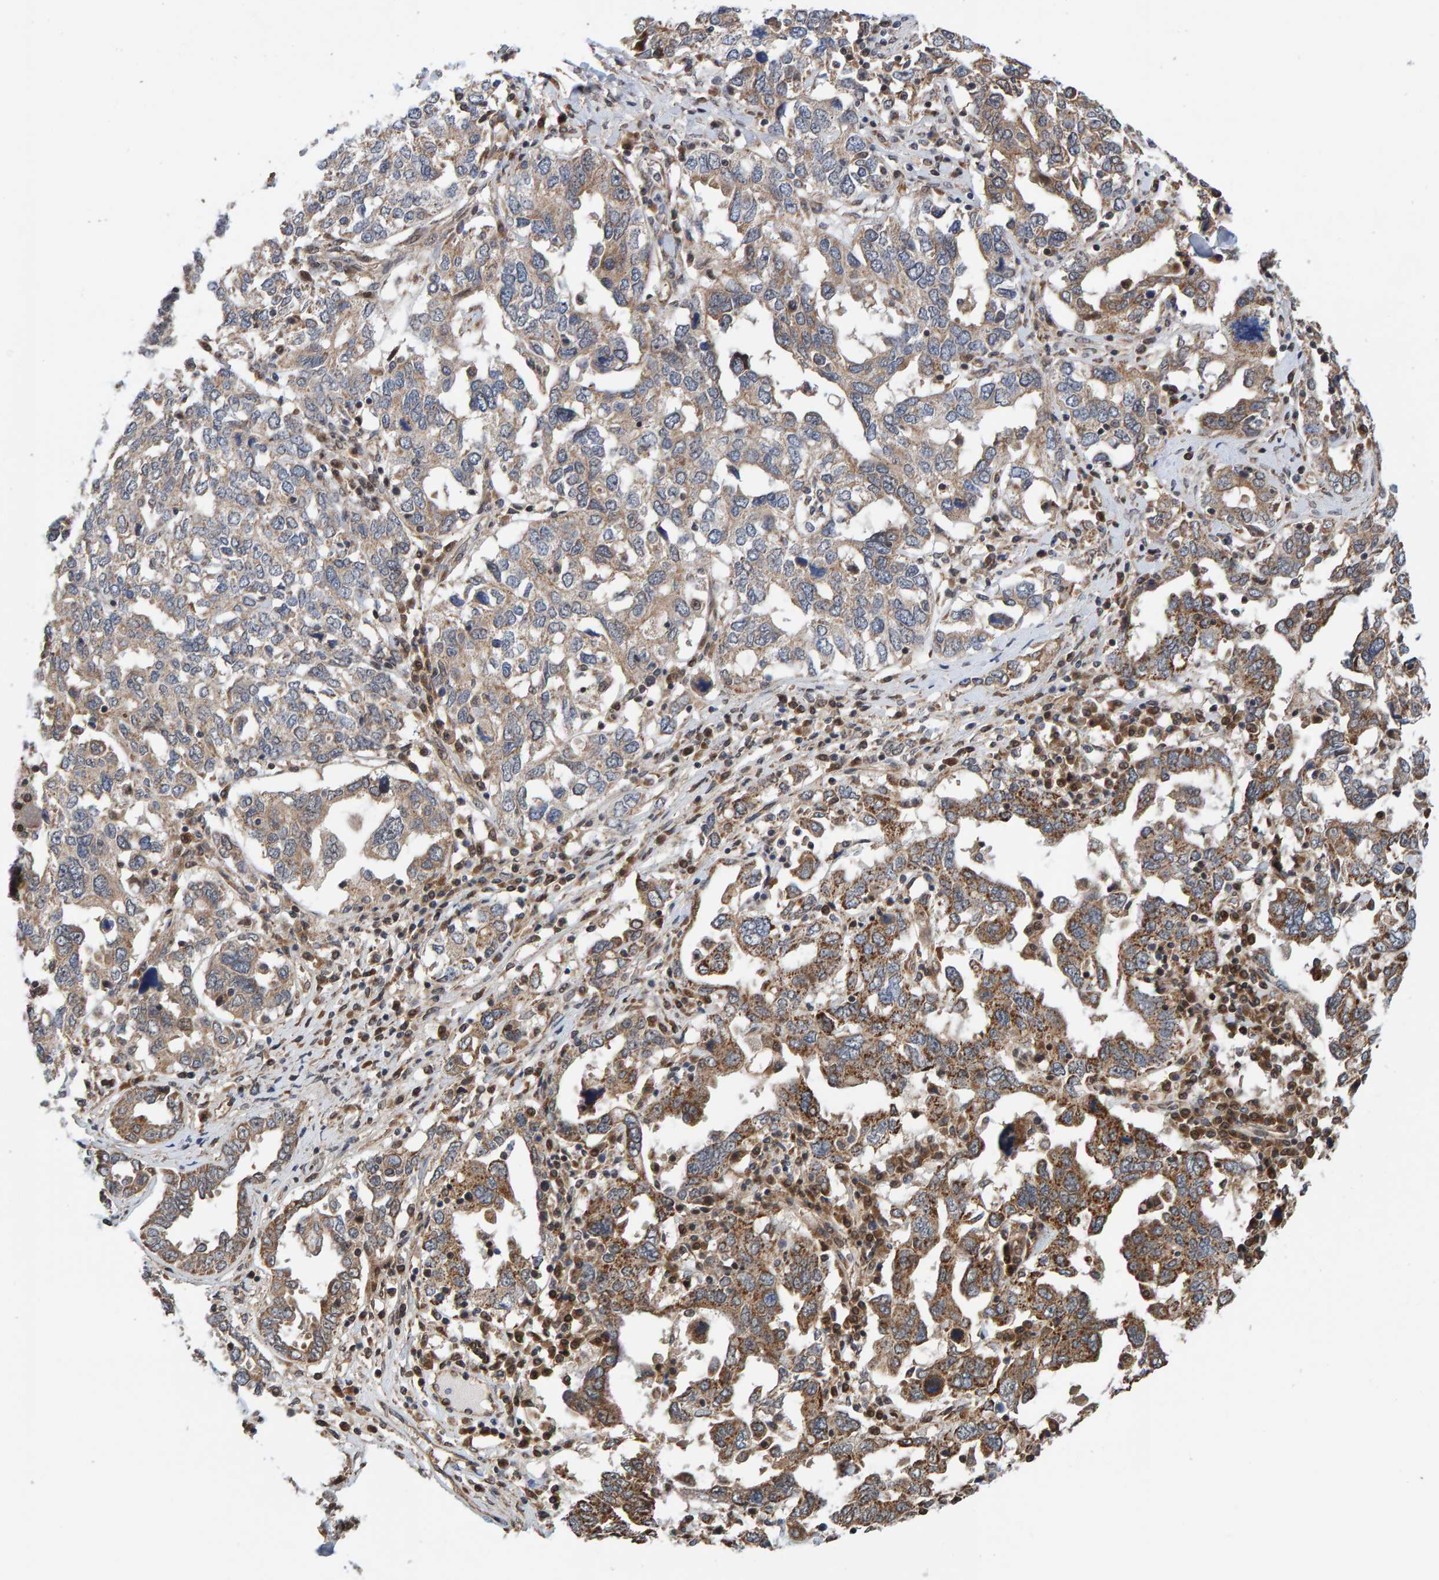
{"staining": {"intensity": "moderate", "quantity": ">75%", "location": "cytoplasmic/membranous"}, "tissue": "ovarian cancer", "cell_type": "Tumor cells", "image_type": "cancer", "snomed": [{"axis": "morphology", "description": "Carcinoma, endometroid"}, {"axis": "topography", "description": "Ovary"}], "caption": "Immunohistochemistry image of neoplastic tissue: human ovarian cancer stained using immunohistochemistry reveals medium levels of moderate protein expression localized specifically in the cytoplasmic/membranous of tumor cells, appearing as a cytoplasmic/membranous brown color.", "gene": "SCRN2", "patient": {"sex": "female", "age": 62}}